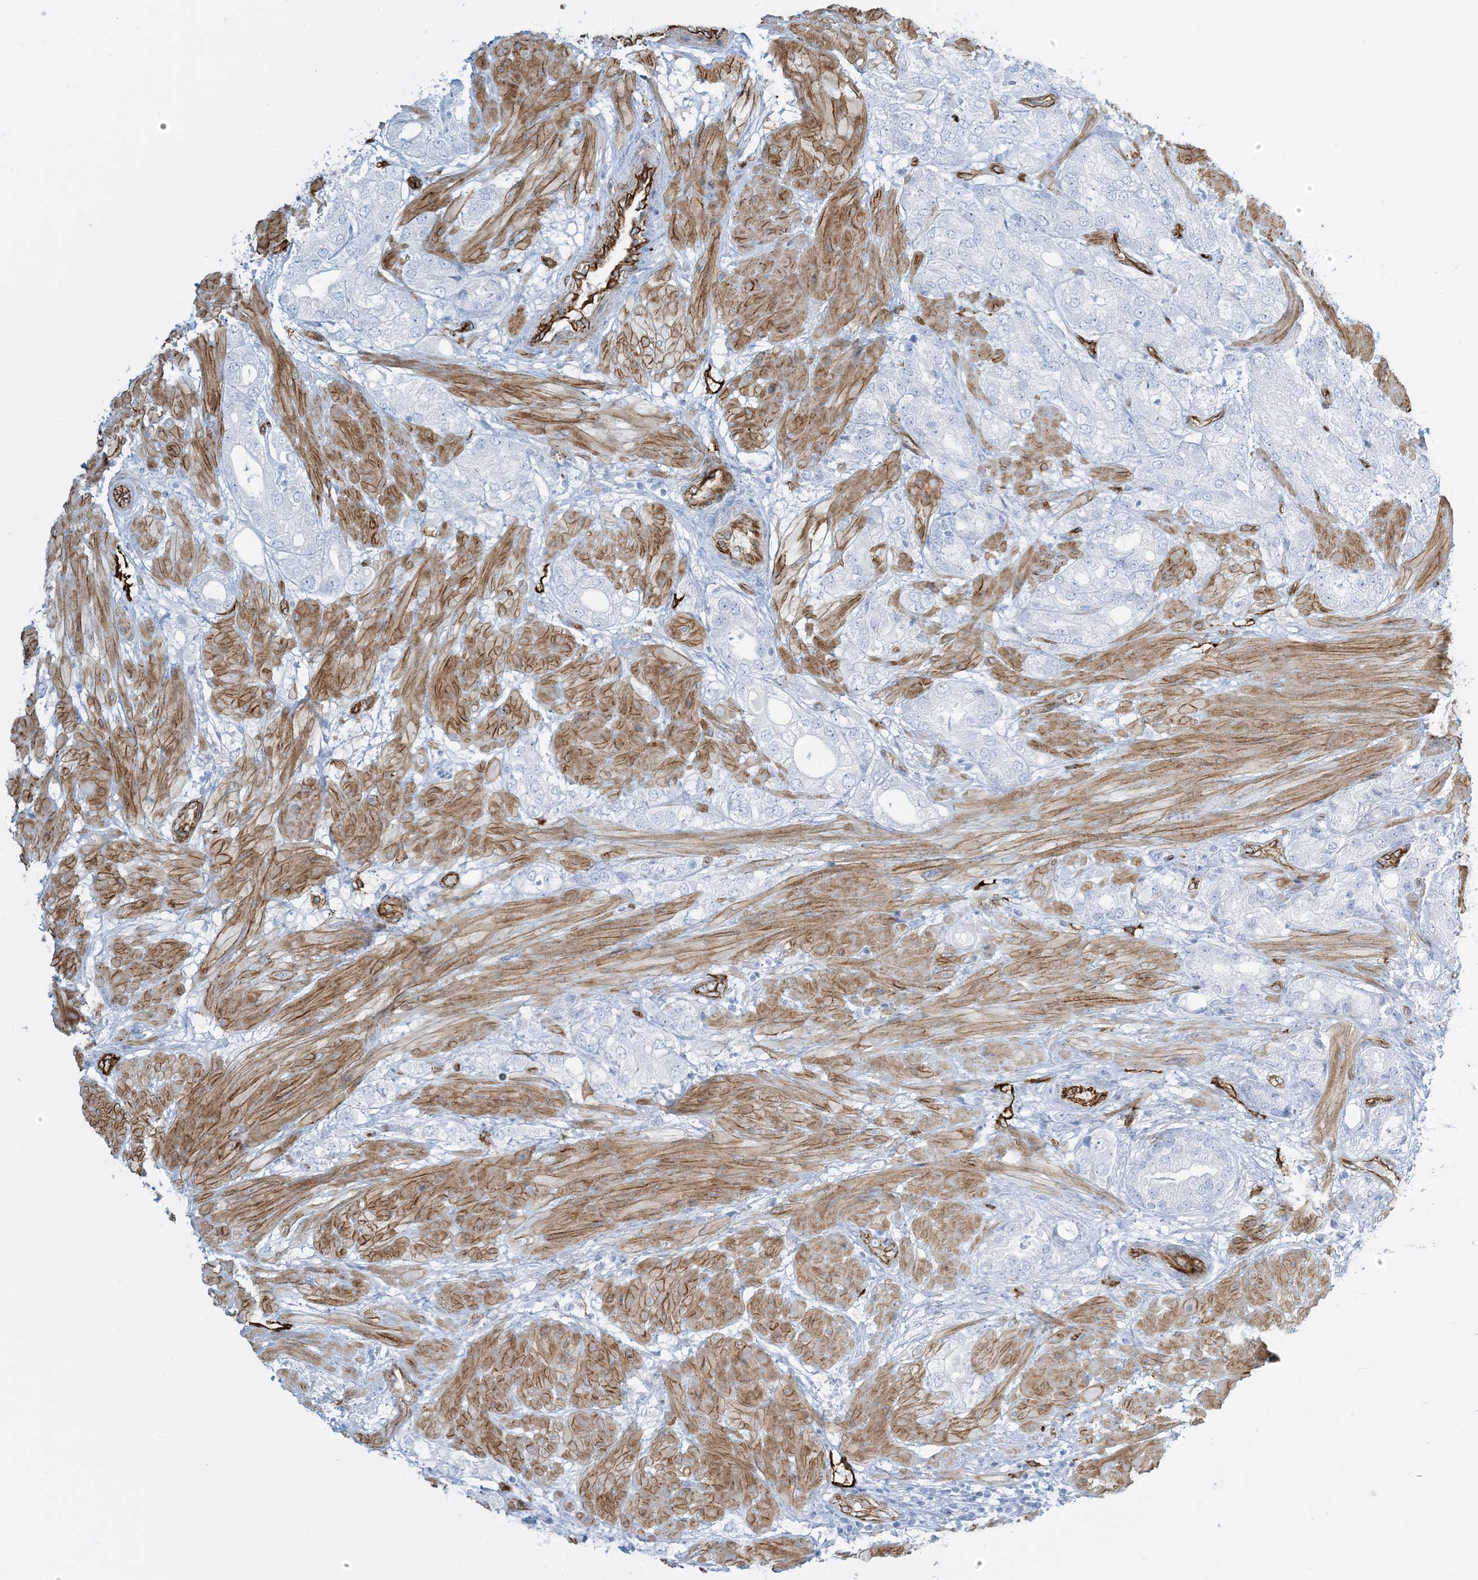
{"staining": {"intensity": "negative", "quantity": "none", "location": "none"}, "tissue": "prostate cancer", "cell_type": "Tumor cells", "image_type": "cancer", "snomed": [{"axis": "morphology", "description": "Adenocarcinoma, High grade"}, {"axis": "topography", "description": "Prostate"}], "caption": "This photomicrograph is of prostate high-grade adenocarcinoma stained with immunohistochemistry (IHC) to label a protein in brown with the nuclei are counter-stained blue. There is no expression in tumor cells.", "gene": "EPS8L3", "patient": {"sex": "male", "age": 50}}